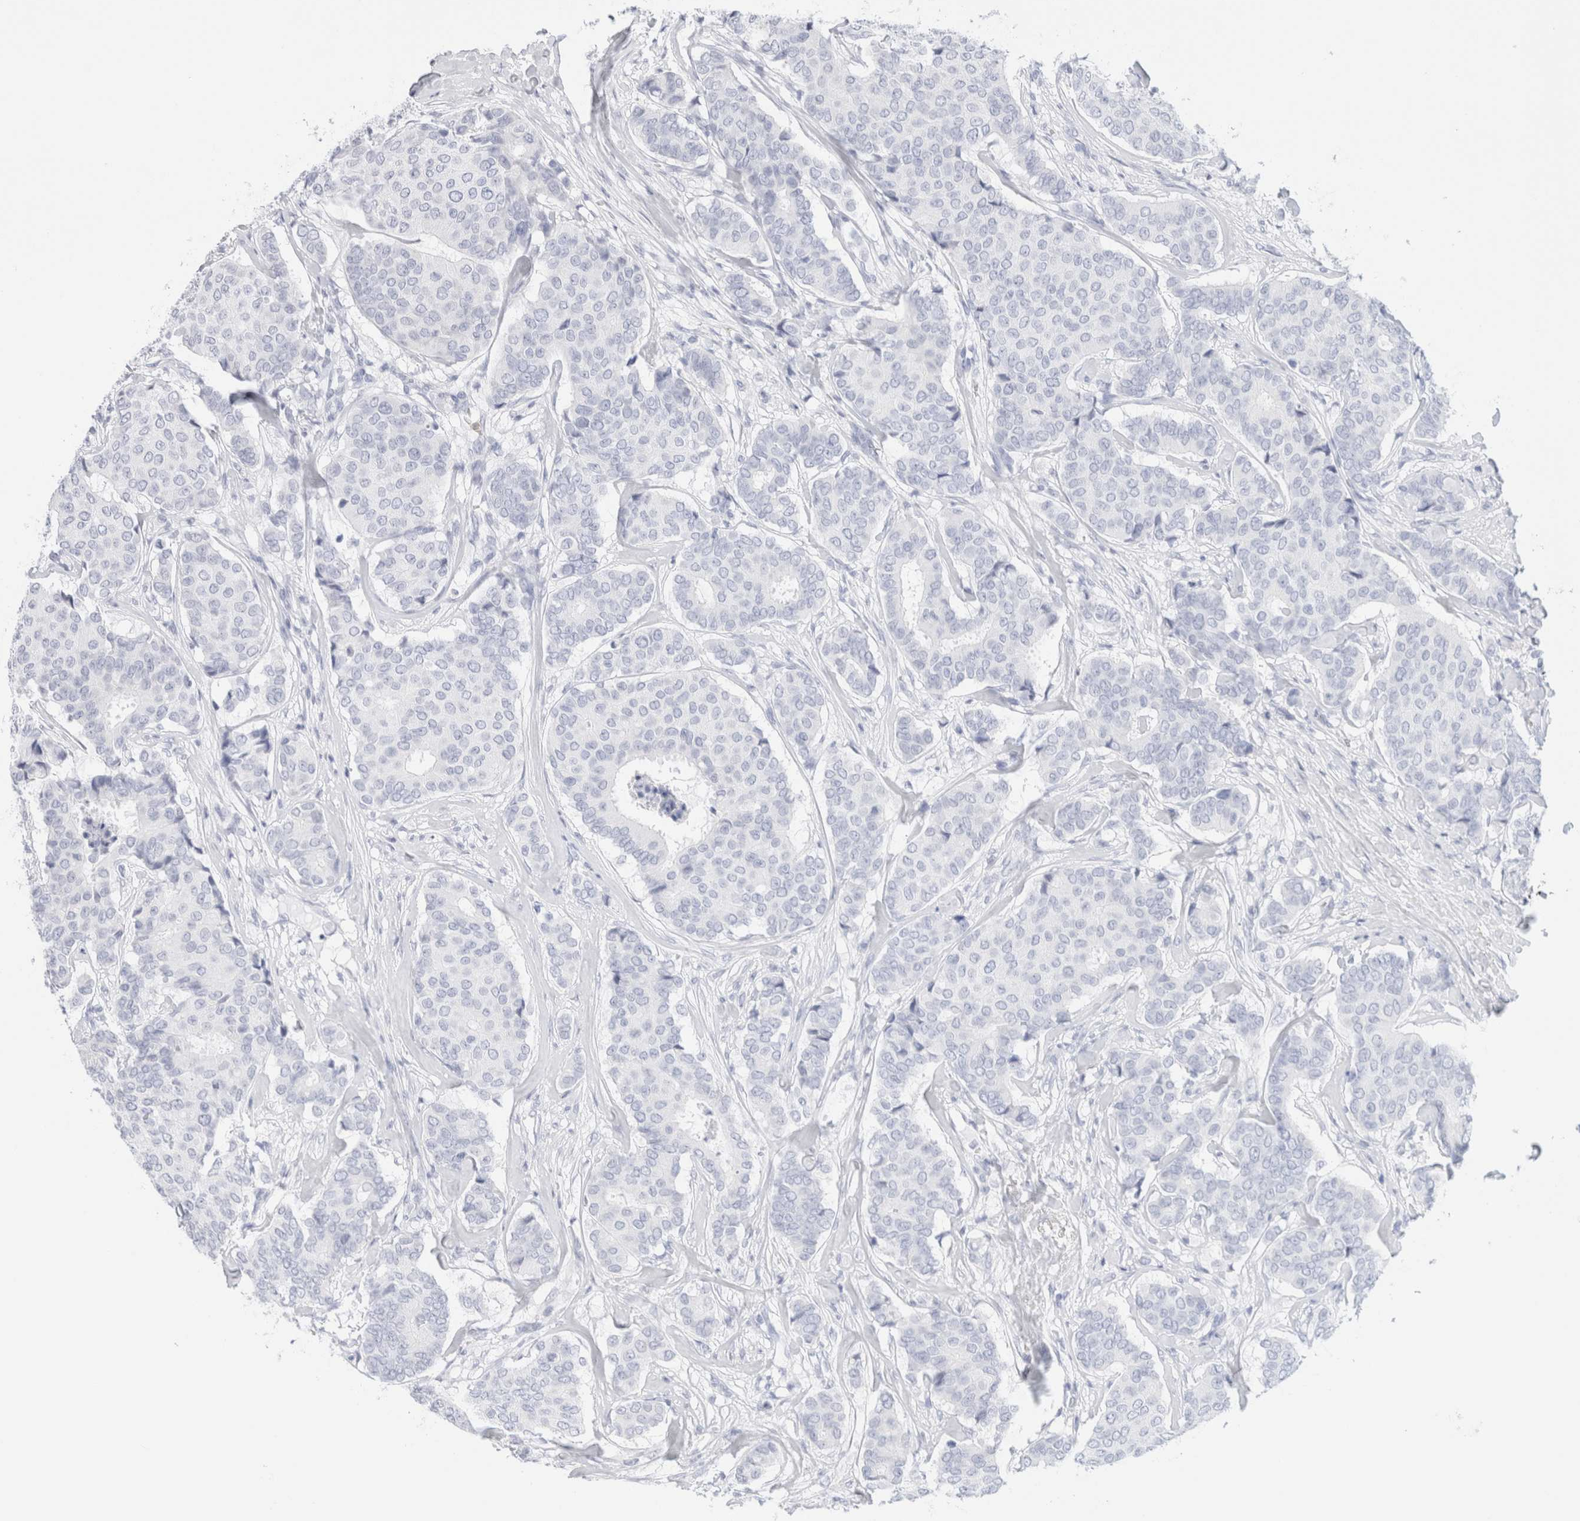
{"staining": {"intensity": "negative", "quantity": "none", "location": "none"}, "tissue": "breast cancer", "cell_type": "Tumor cells", "image_type": "cancer", "snomed": [{"axis": "morphology", "description": "Duct carcinoma"}, {"axis": "topography", "description": "Breast"}], "caption": "Micrograph shows no significant protein staining in tumor cells of breast intraductal carcinoma.", "gene": "ARG1", "patient": {"sex": "female", "age": 75}}